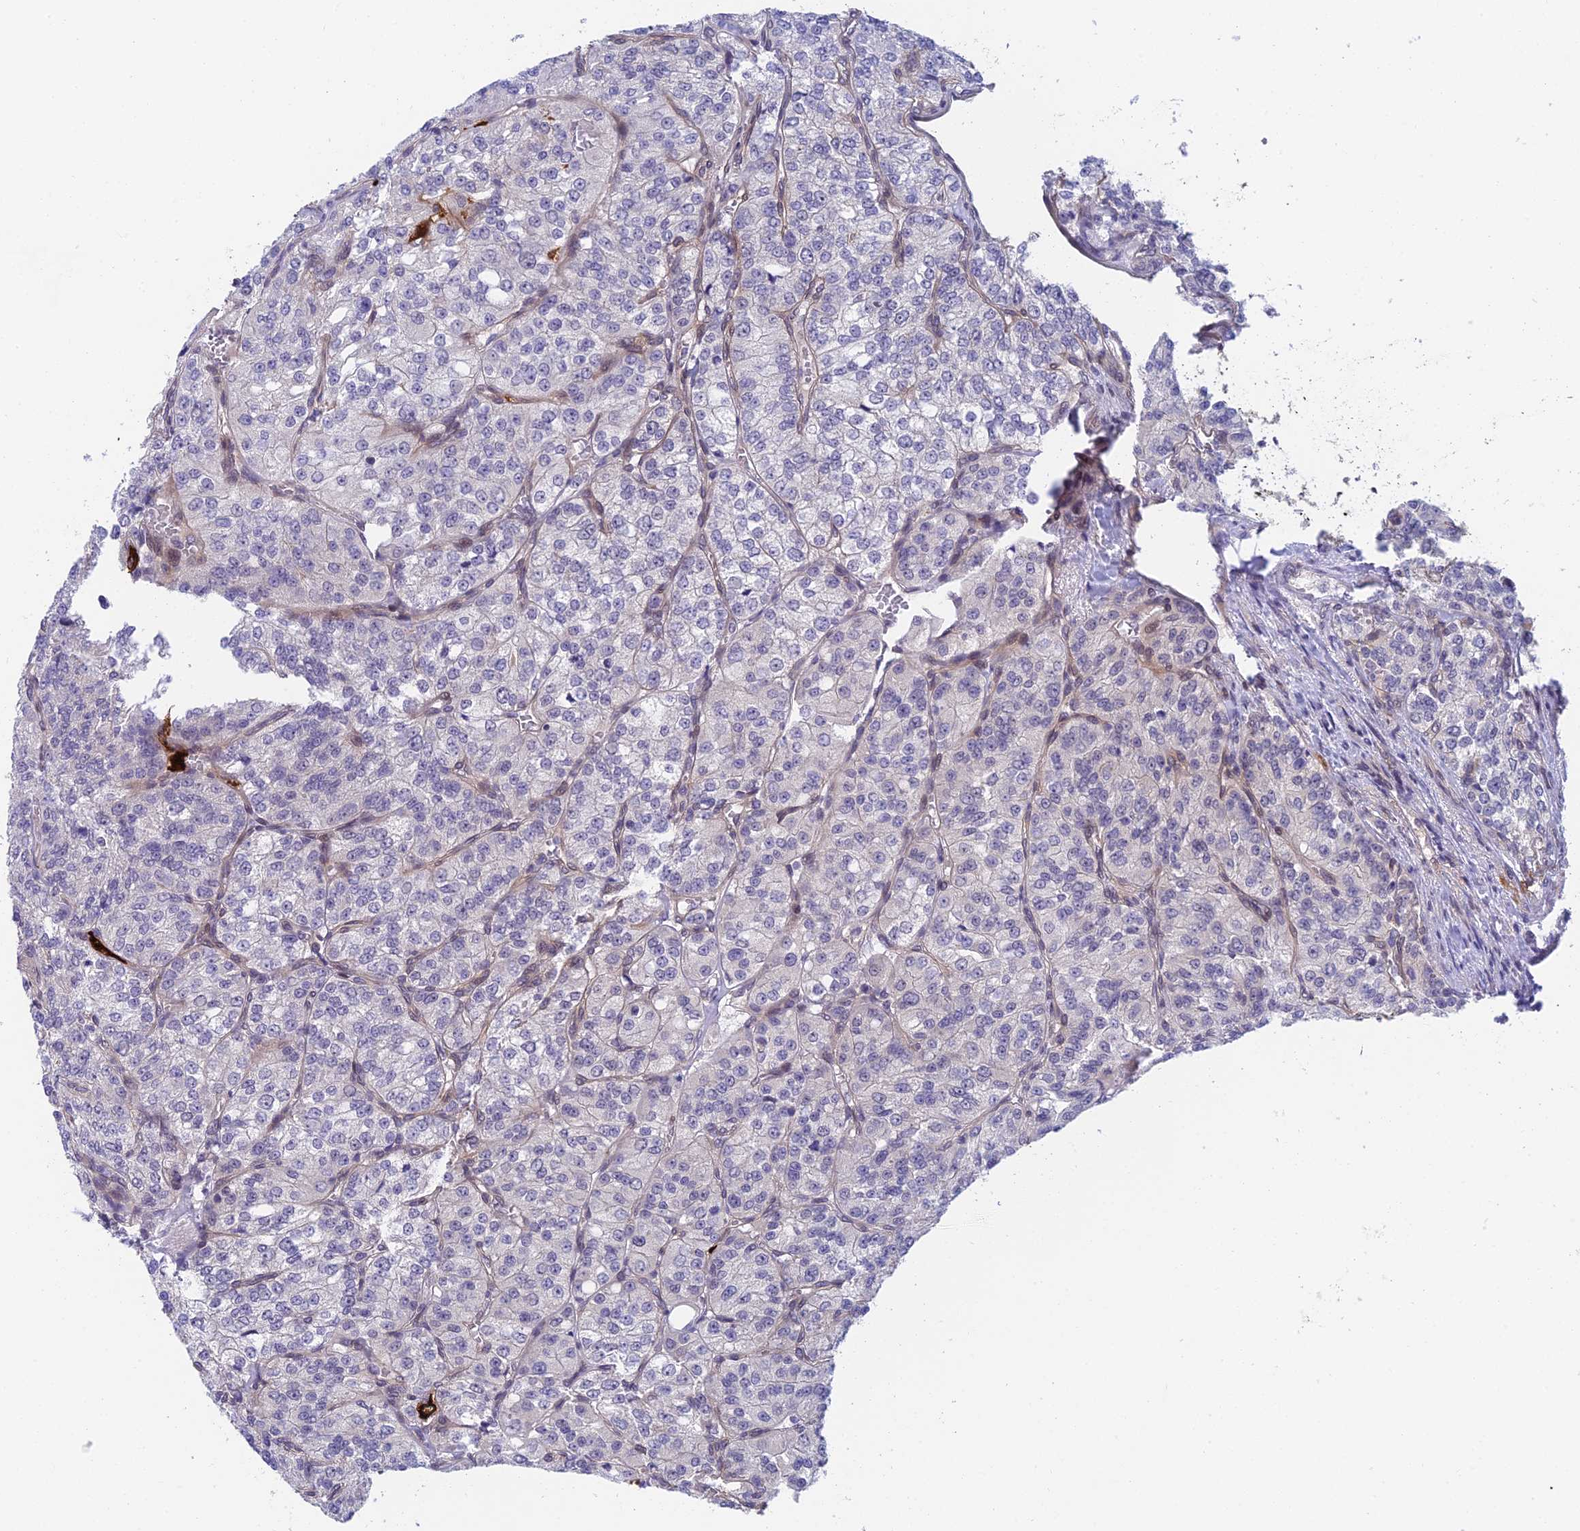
{"staining": {"intensity": "negative", "quantity": "none", "location": "none"}, "tissue": "renal cancer", "cell_type": "Tumor cells", "image_type": "cancer", "snomed": [{"axis": "morphology", "description": "Adenocarcinoma, NOS"}, {"axis": "topography", "description": "Kidney"}], "caption": "An immunohistochemistry (IHC) histopathology image of renal cancer is shown. There is no staining in tumor cells of renal cancer.", "gene": "NSMCE1", "patient": {"sex": "female", "age": 63}}